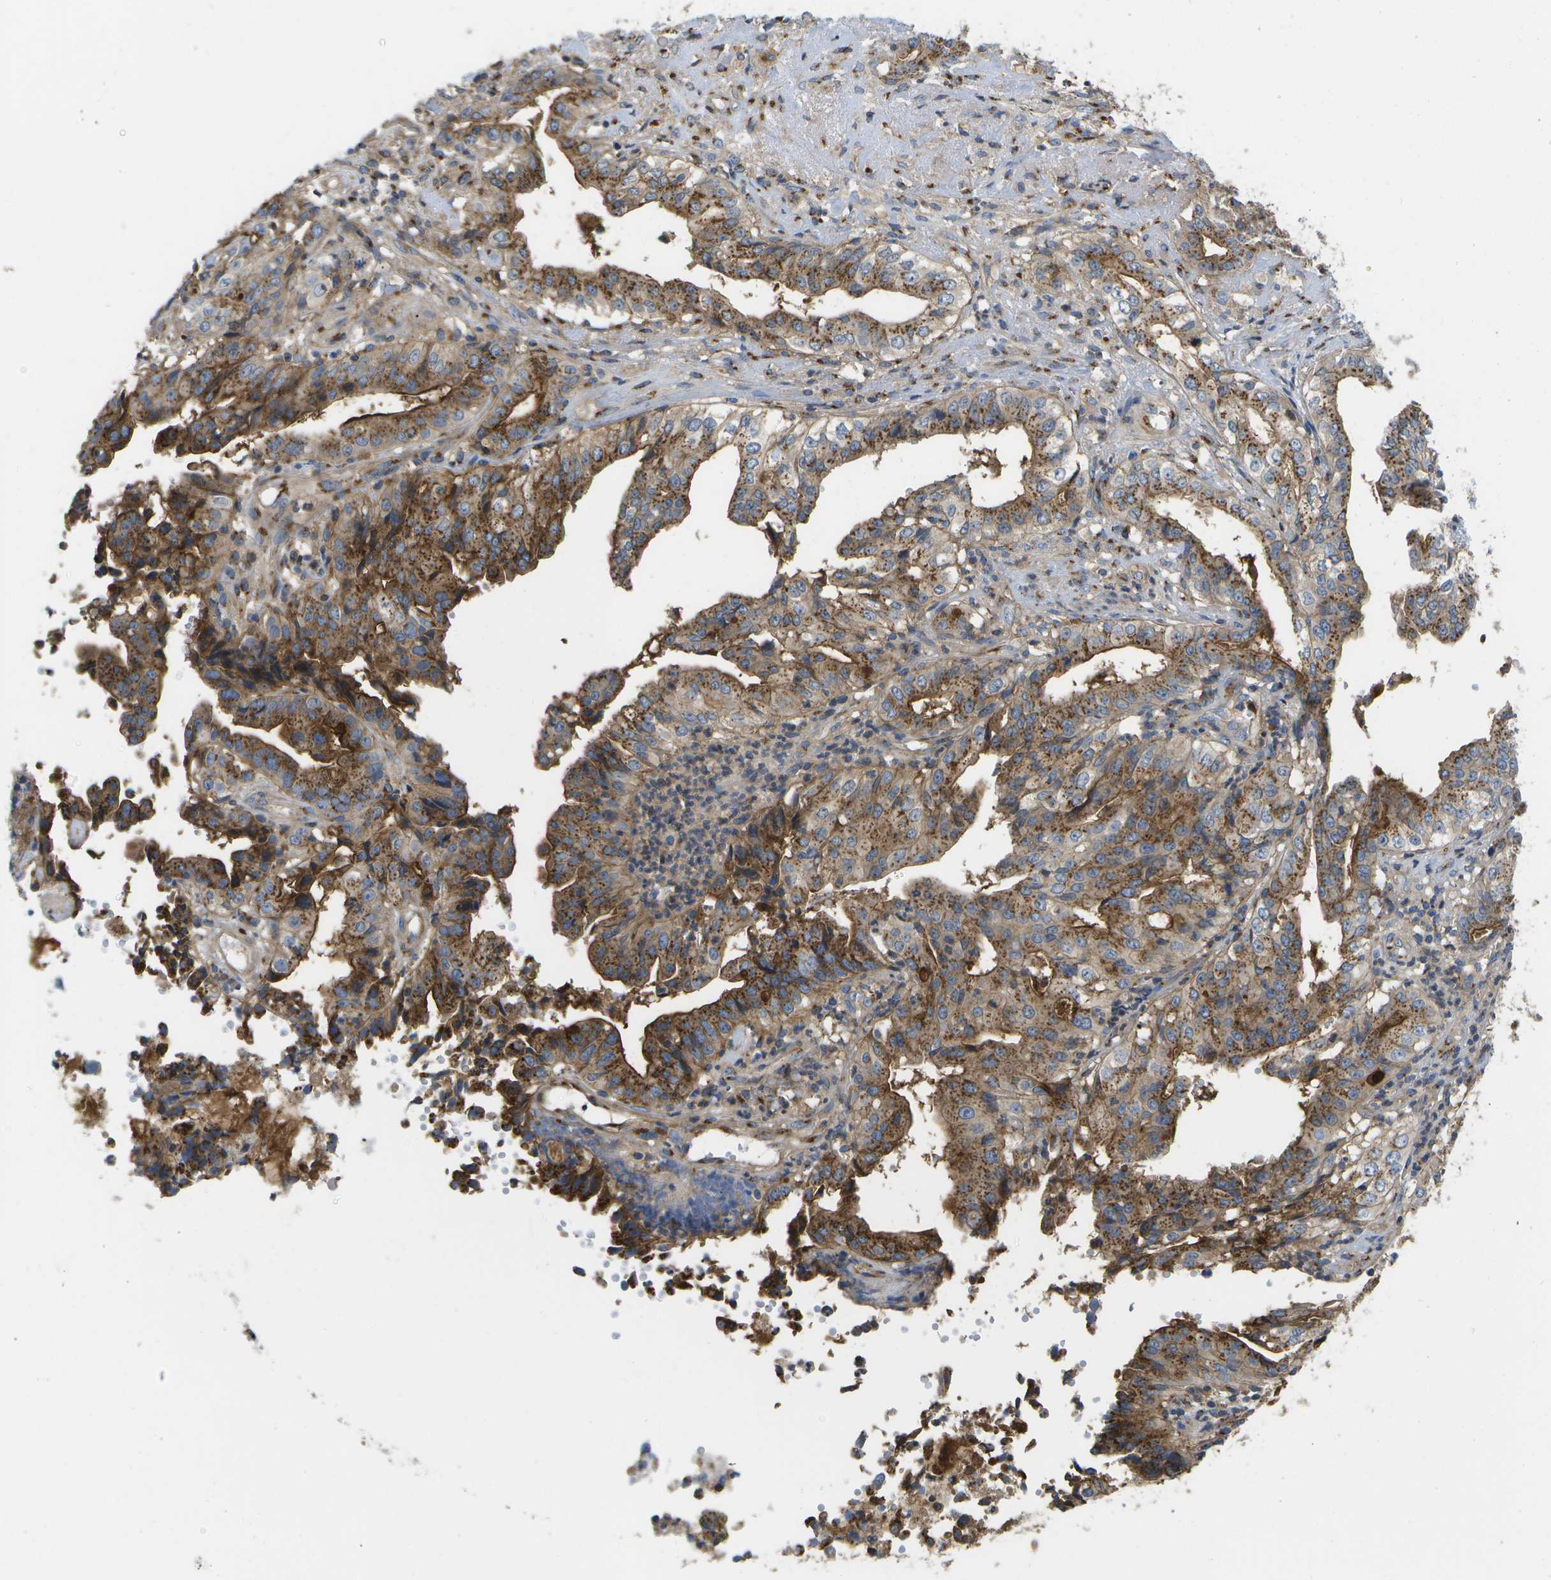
{"staining": {"intensity": "moderate", "quantity": ">75%", "location": "cytoplasmic/membranous"}, "tissue": "liver cancer", "cell_type": "Tumor cells", "image_type": "cancer", "snomed": [{"axis": "morphology", "description": "Cholangiocarcinoma"}, {"axis": "topography", "description": "Liver"}], "caption": "Protein expression analysis of liver cancer (cholangiocarcinoma) reveals moderate cytoplasmic/membranous staining in about >75% of tumor cells.", "gene": "BST2", "patient": {"sex": "female", "age": 61}}